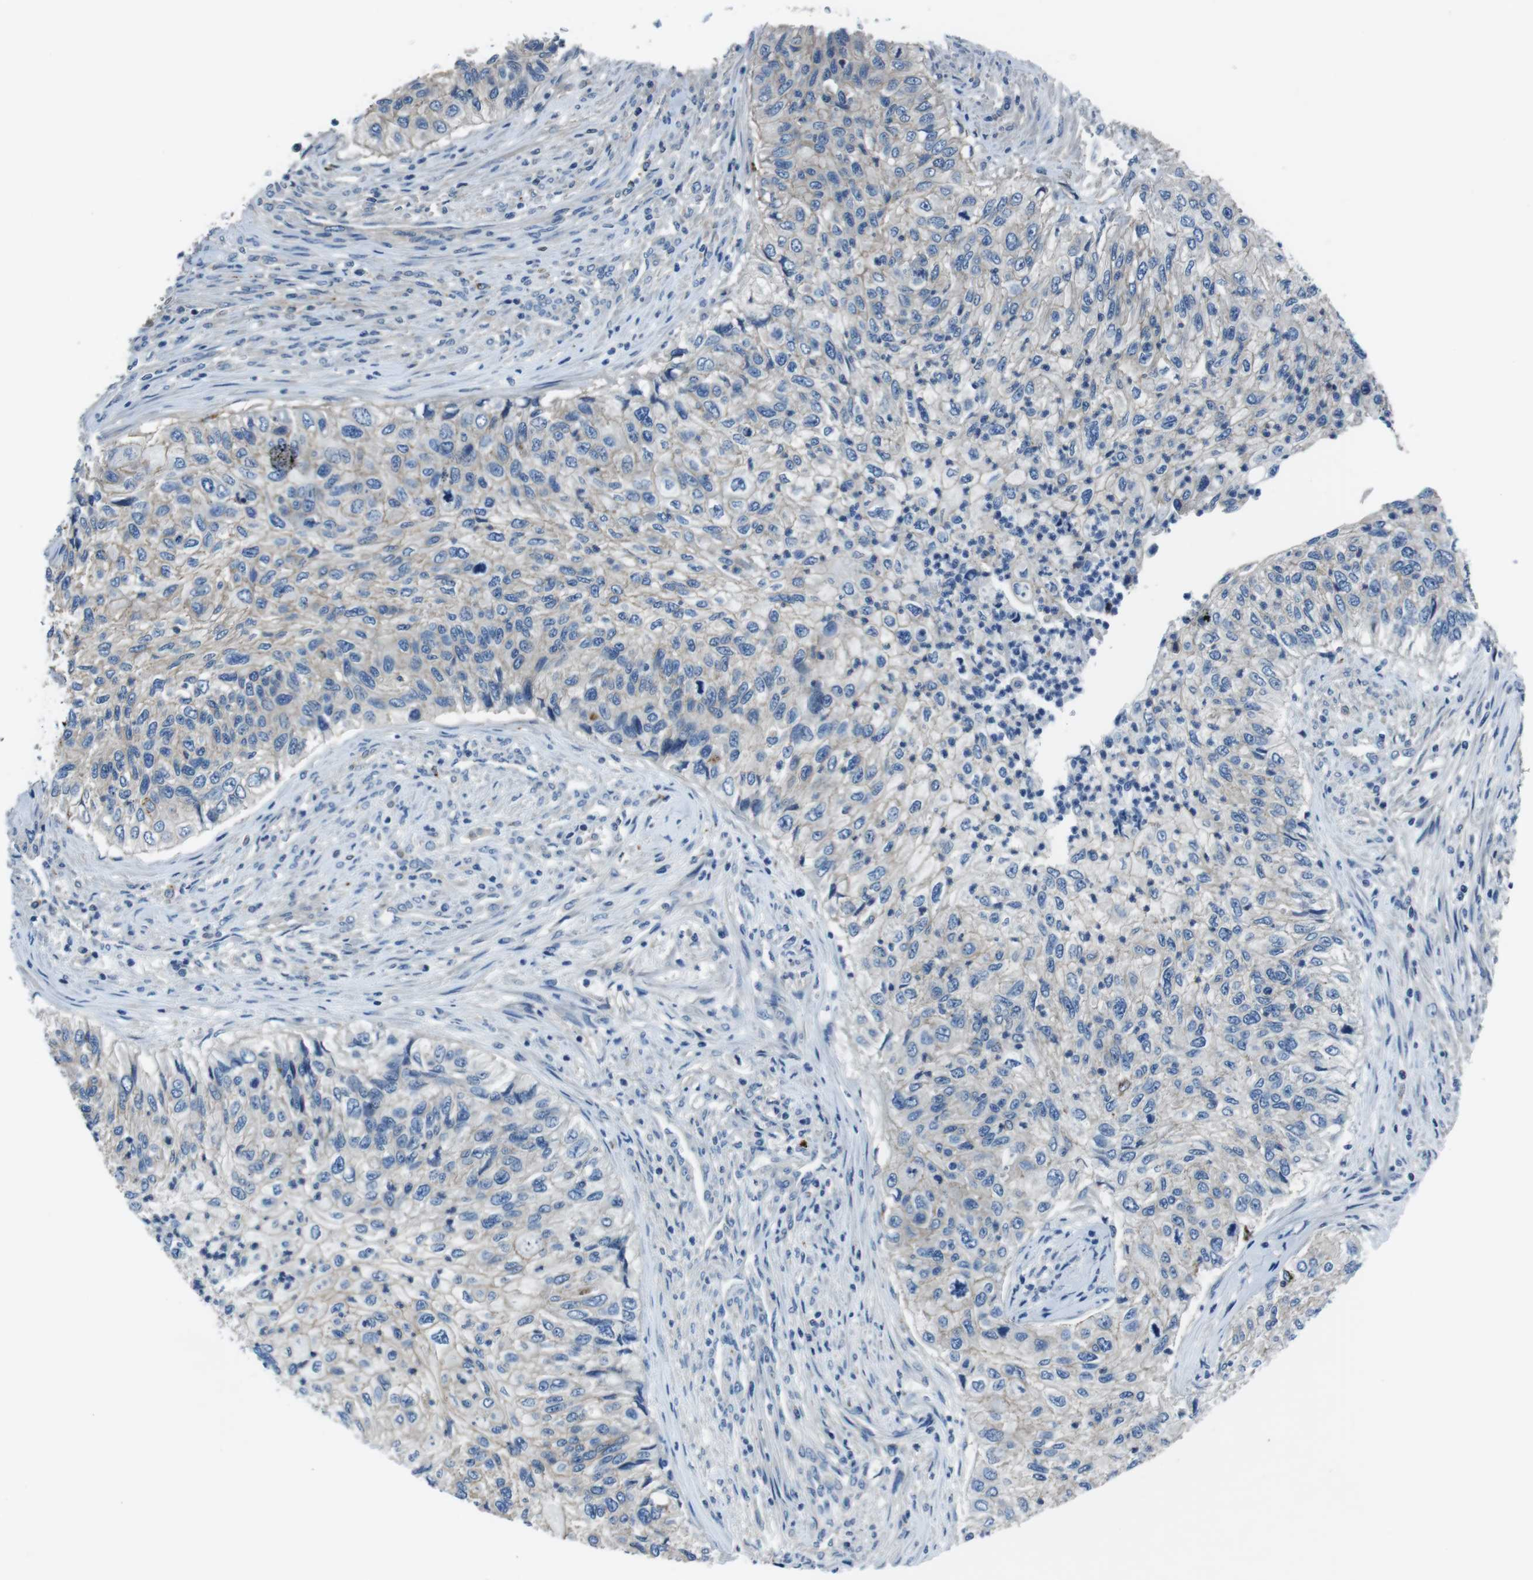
{"staining": {"intensity": "negative", "quantity": "none", "location": "none"}, "tissue": "urothelial cancer", "cell_type": "Tumor cells", "image_type": "cancer", "snomed": [{"axis": "morphology", "description": "Urothelial carcinoma, High grade"}, {"axis": "topography", "description": "Urinary bladder"}], "caption": "IHC of human high-grade urothelial carcinoma reveals no positivity in tumor cells.", "gene": "TULP3", "patient": {"sex": "female", "age": 60}}